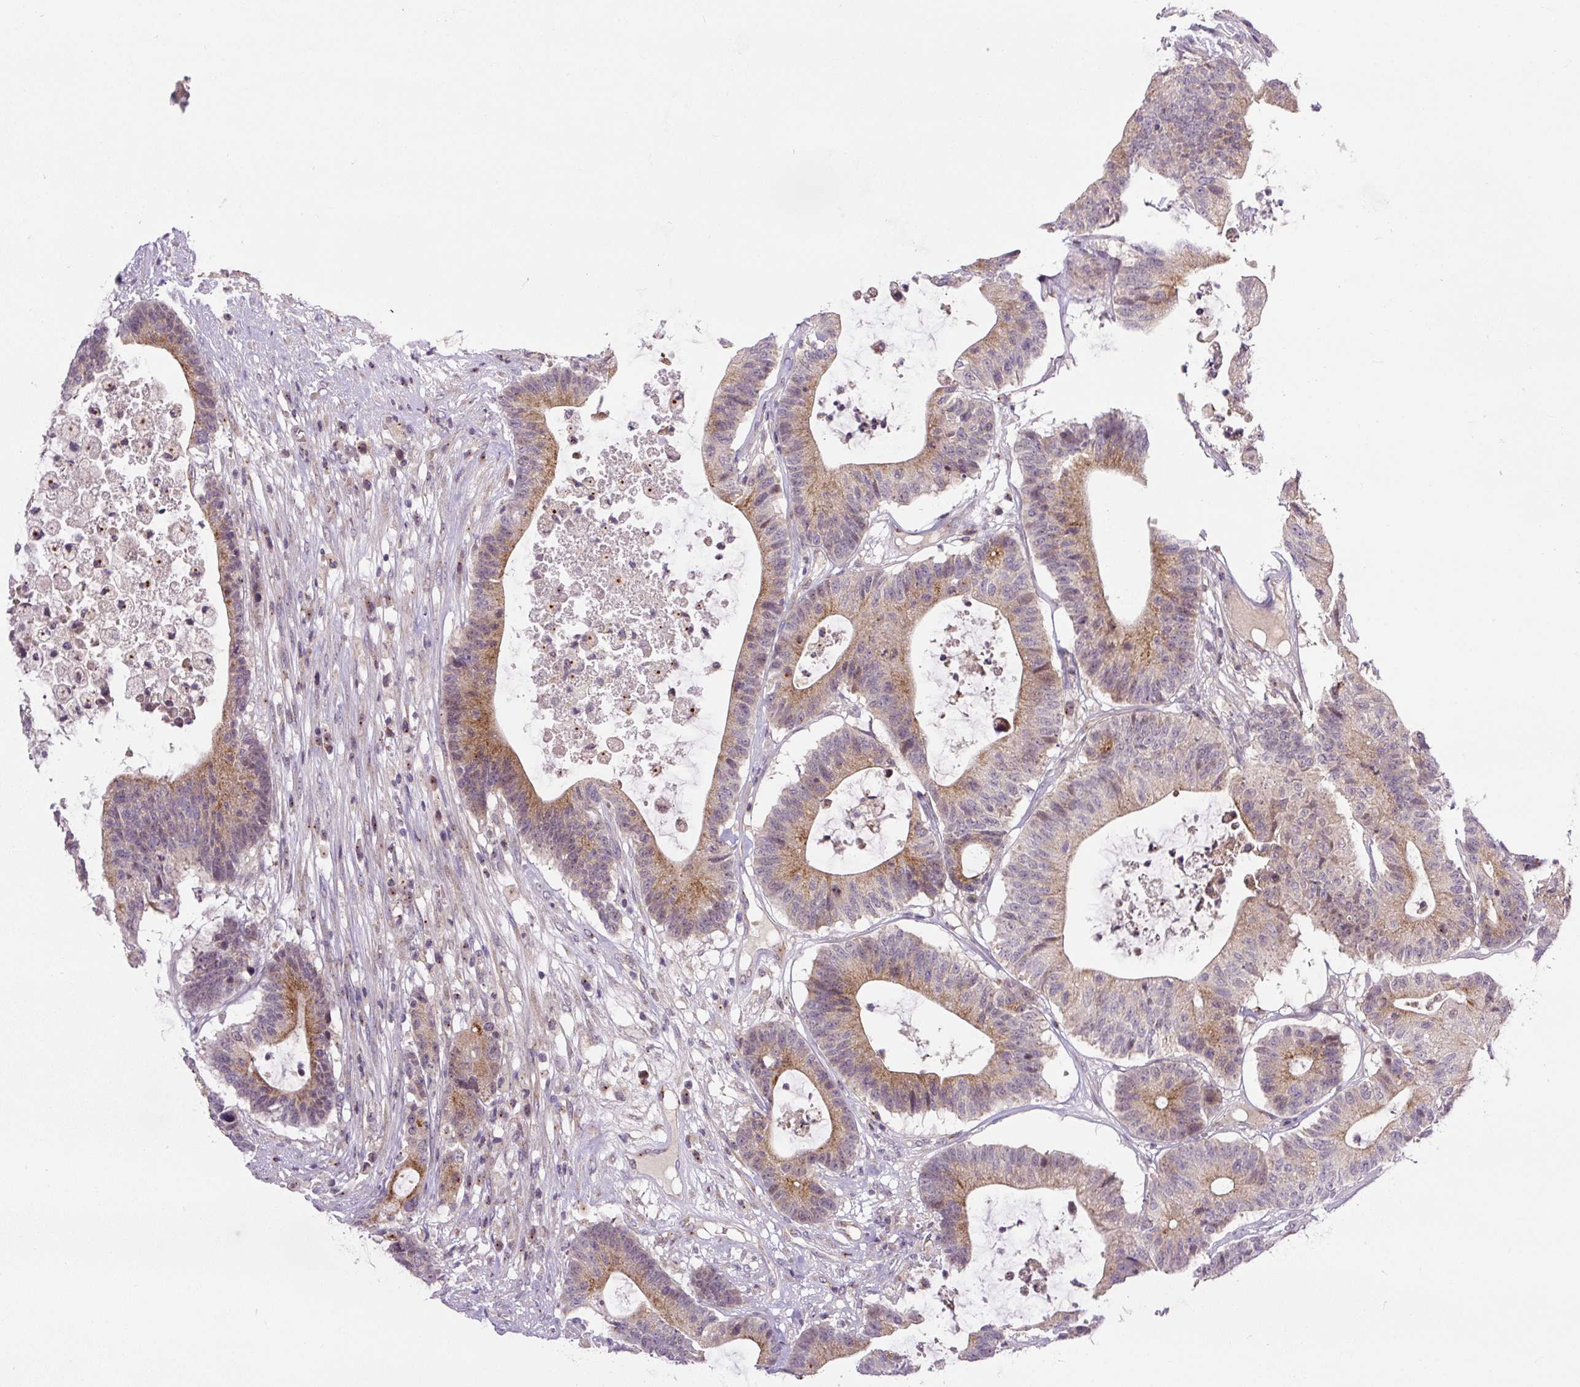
{"staining": {"intensity": "moderate", "quantity": "25%-75%", "location": "cytoplasmic/membranous"}, "tissue": "colorectal cancer", "cell_type": "Tumor cells", "image_type": "cancer", "snomed": [{"axis": "morphology", "description": "Adenocarcinoma, NOS"}, {"axis": "topography", "description": "Colon"}], "caption": "Colorectal adenocarcinoma was stained to show a protein in brown. There is medium levels of moderate cytoplasmic/membranous positivity in approximately 25%-75% of tumor cells. (DAB = brown stain, brightfield microscopy at high magnification).", "gene": "PCM1", "patient": {"sex": "female", "age": 84}}